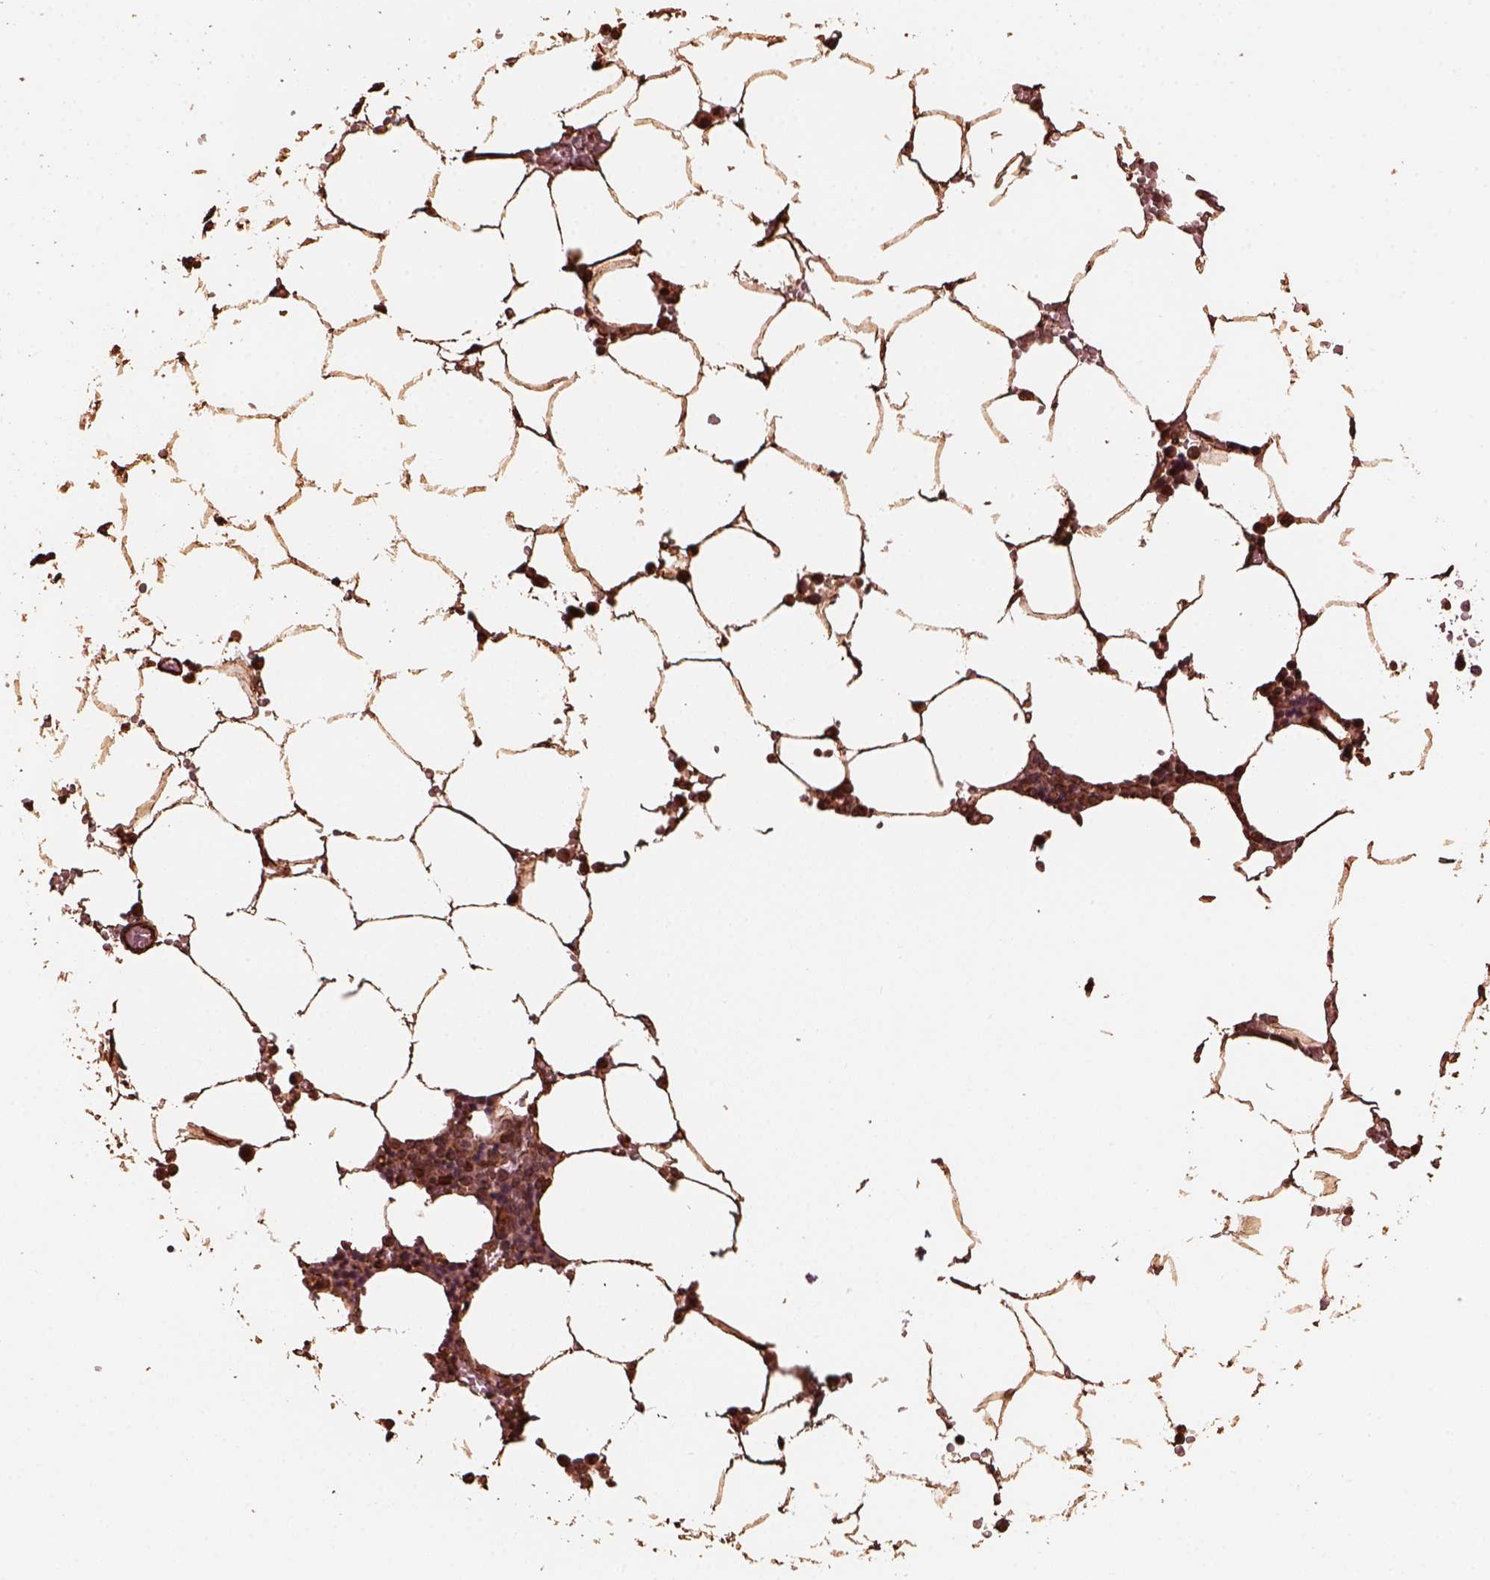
{"staining": {"intensity": "moderate", "quantity": "25%-75%", "location": "cytoplasmic/membranous"}, "tissue": "bone marrow", "cell_type": "Hematopoietic cells", "image_type": "normal", "snomed": [{"axis": "morphology", "description": "Normal tissue, NOS"}, {"axis": "topography", "description": "Bone marrow"}], "caption": "Immunohistochemical staining of unremarkable human bone marrow exhibits moderate cytoplasmic/membranous protein positivity in approximately 25%-75% of hematopoietic cells. The staining was performed using DAB (3,3'-diaminobenzidine), with brown indicating positive protein expression. Nuclei are stained blue with hematoxylin.", "gene": "GTPBP1", "patient": {"sex": "female", "age": 52}}